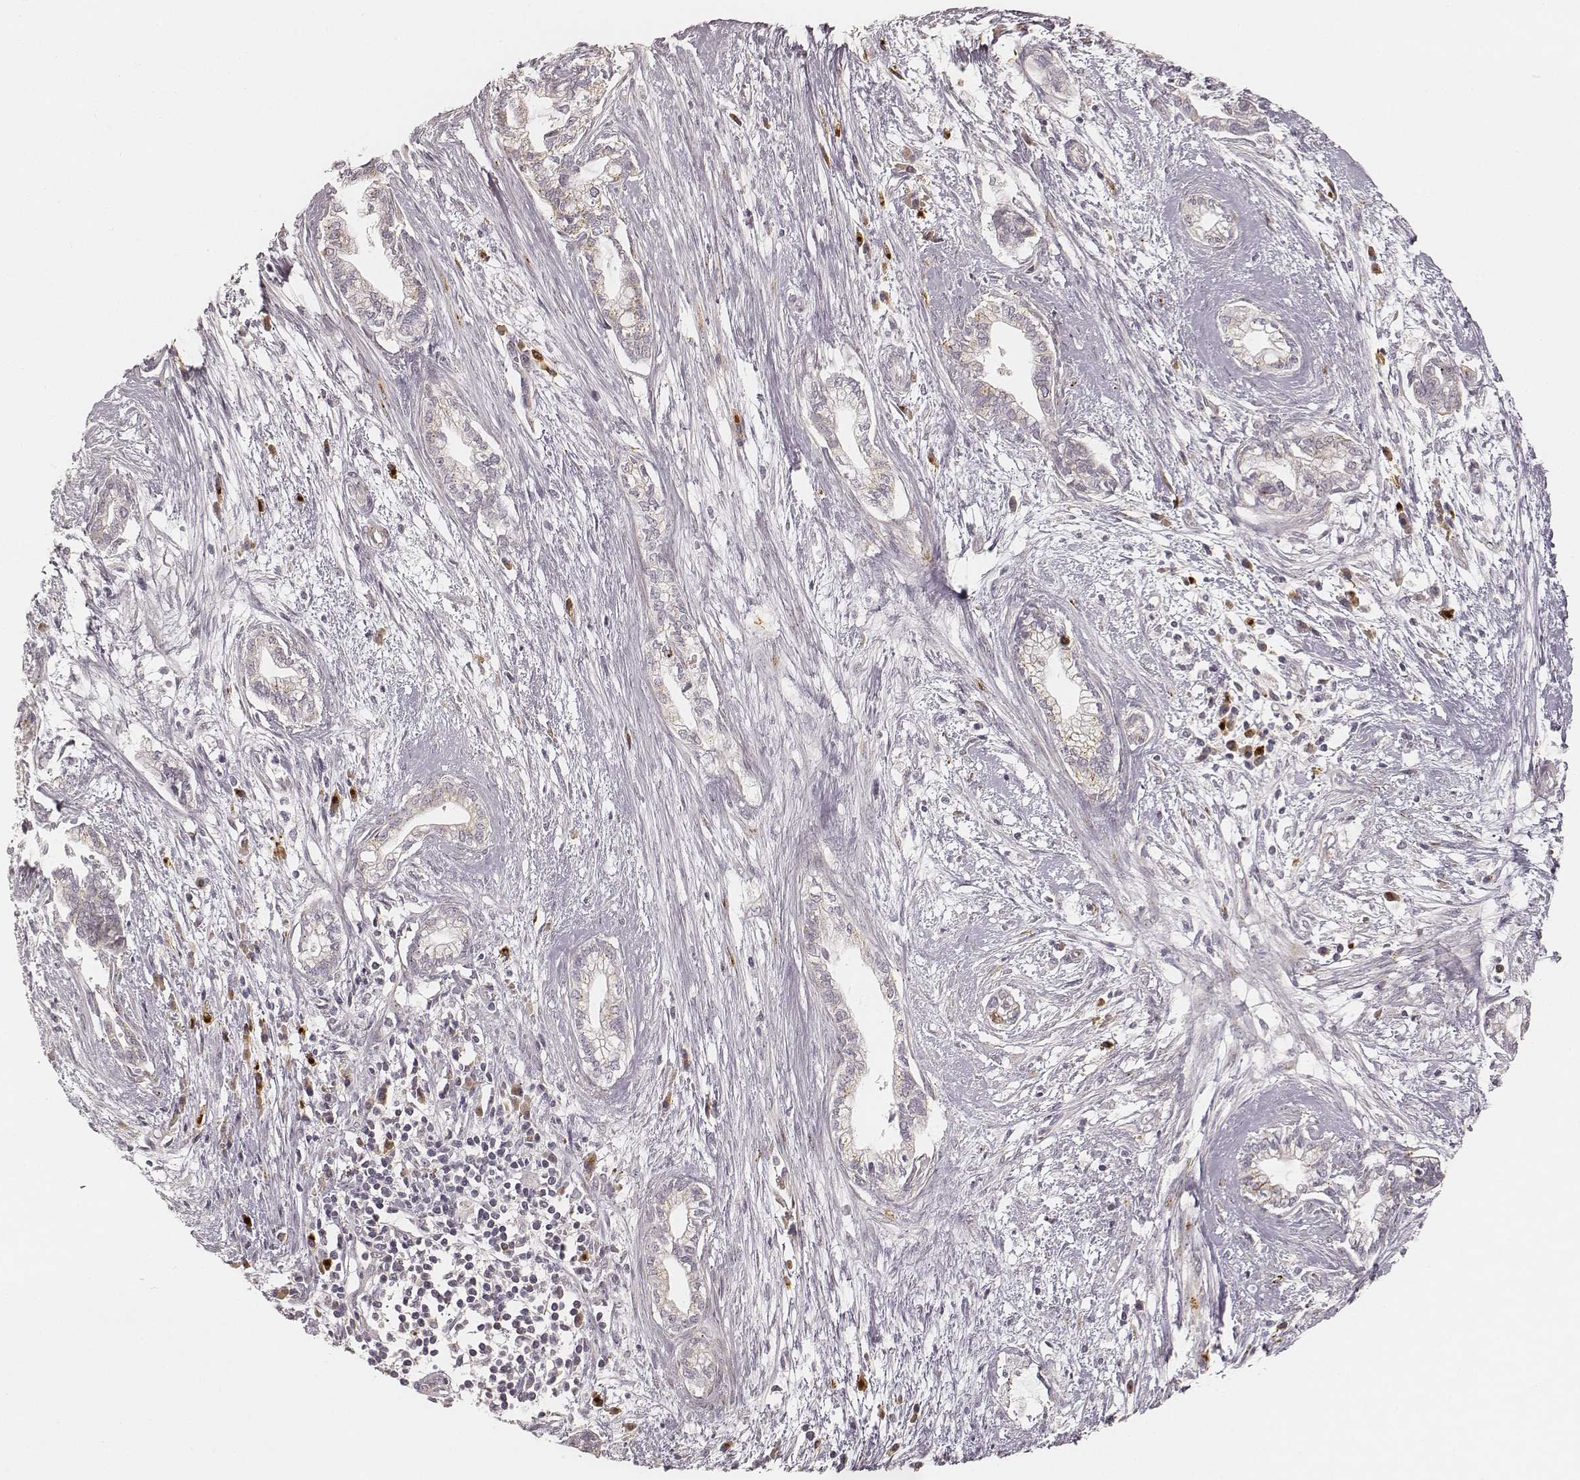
{"staining": {"intensity": "weak", "quantity": "<25%", "location": "cytoplasmic/membranous"}, "tissue": "cervical cancer", "cell_type": "Tumor cells", "image_type": "cancer", "snomed": [{"axis": "morphology", "description": "Adenocarcinoma, NOS"}, {"axis": "topography", "description": "Cervix"}], "caption": "High power microscopy image of an IHC image of cervical adenocarcinoma, revealing no significant staining in tumor cells.", "gene": "GORASP2", "patient": {"sex": "female", "age": 62}}